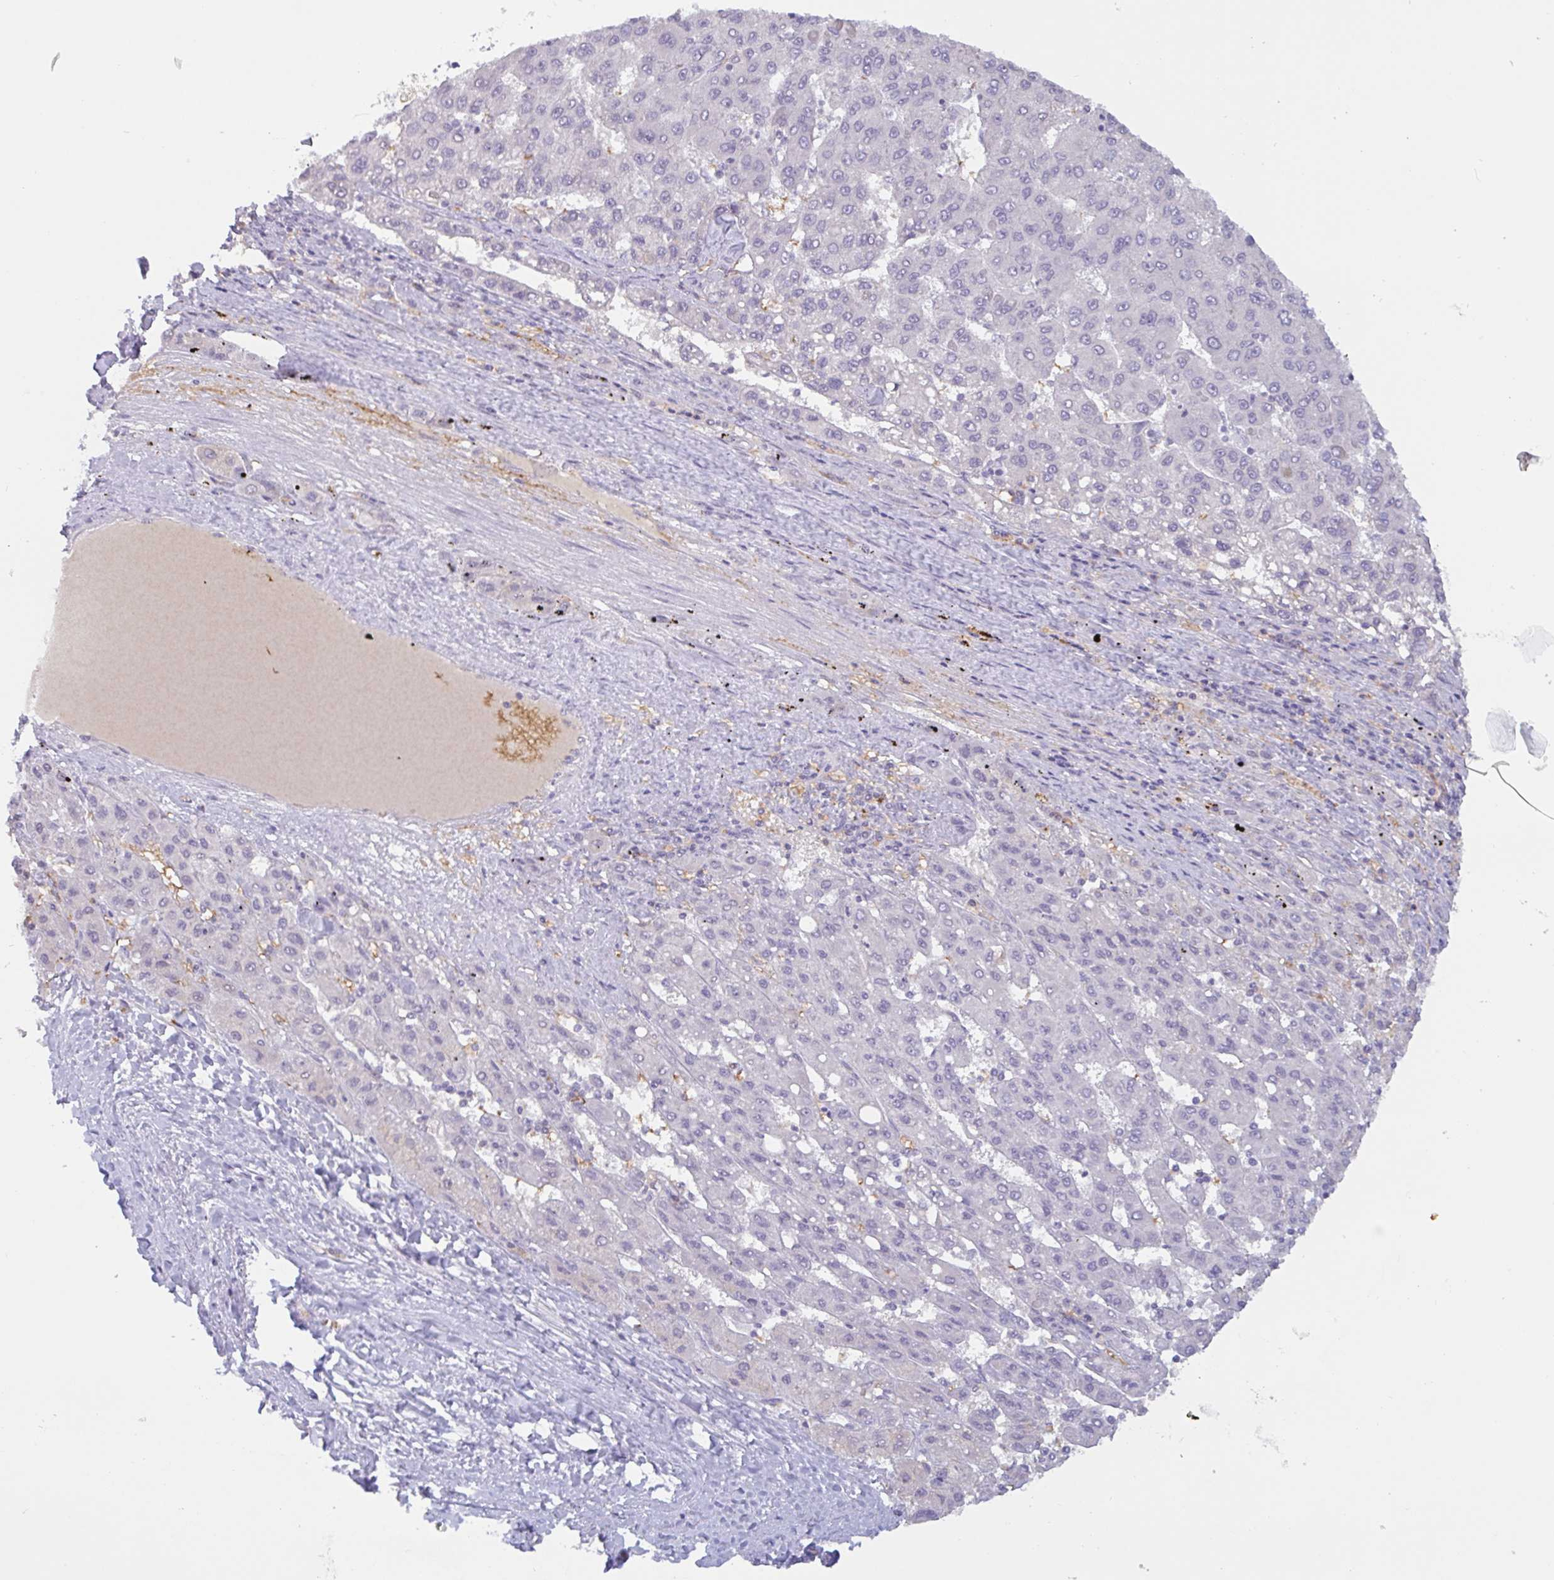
{"staining": {"intensity": "negative", "quantity": "none", "location": "none"}, "tissue": "liver cancer", "cell_type": "Tumor cells", "image_type": "cancer", "snomed": [{"axis": "morphology", "description": "Carcinoma, Hepatocellular, NOS"}, {"axis": "topography", "description": "Liver"}], "caption": "A micrograph of liver cancer stained for a protein exhibits no brown staining in tumor cells.", "gene": "RHAG", "patient": {"sex": "female", "age": 82}}